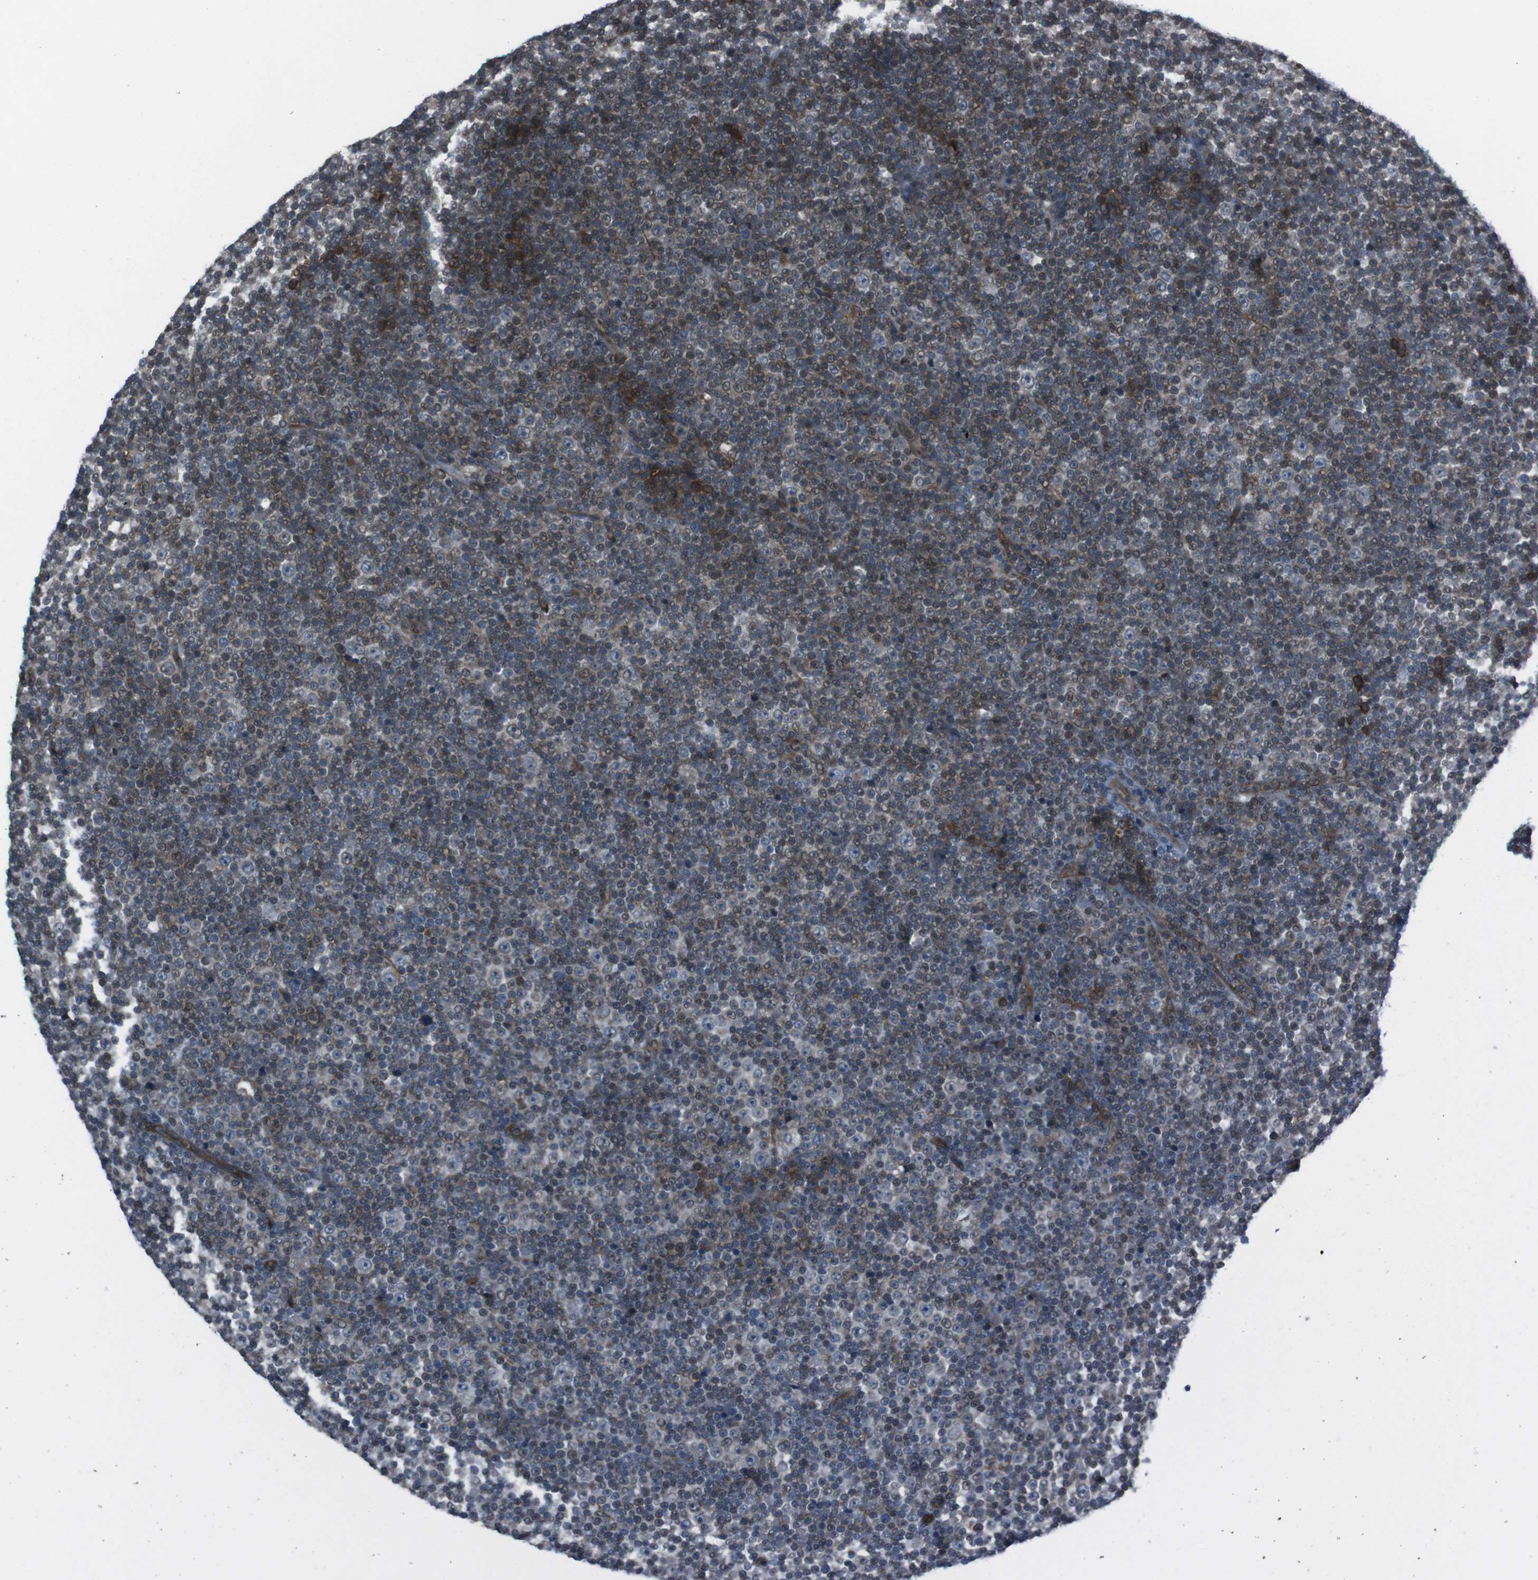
{"staining": {"intensity": "moderate", "quantity": "<25%", "location": "cytoplasmic/membranous,nuclear"}, "tissue": "lymphoma", "cell_type": "Tumor cells", "image_type": "cancer", "snomed": [{"axis": "morphology", "description": "Malignant lymphoma, non-Hodgkin's type, Low grade"}, {"axis": "topography", "description": "Lymph node"}], "caption": "High-power microscopy captured an immunohistochemistry photomicrograph of lymphoma, revealing moderate cytoplasmic/membranous and nuclear expression in approximately <25% of tumor cells. The staining was performed using DAB to visualize the protein expression in brown, while the nuclei were stained in blue with hematoxylin (Magnification: 20x).", "gene": "SS18L1", "patient": {"sex": "female", "age": 67}}